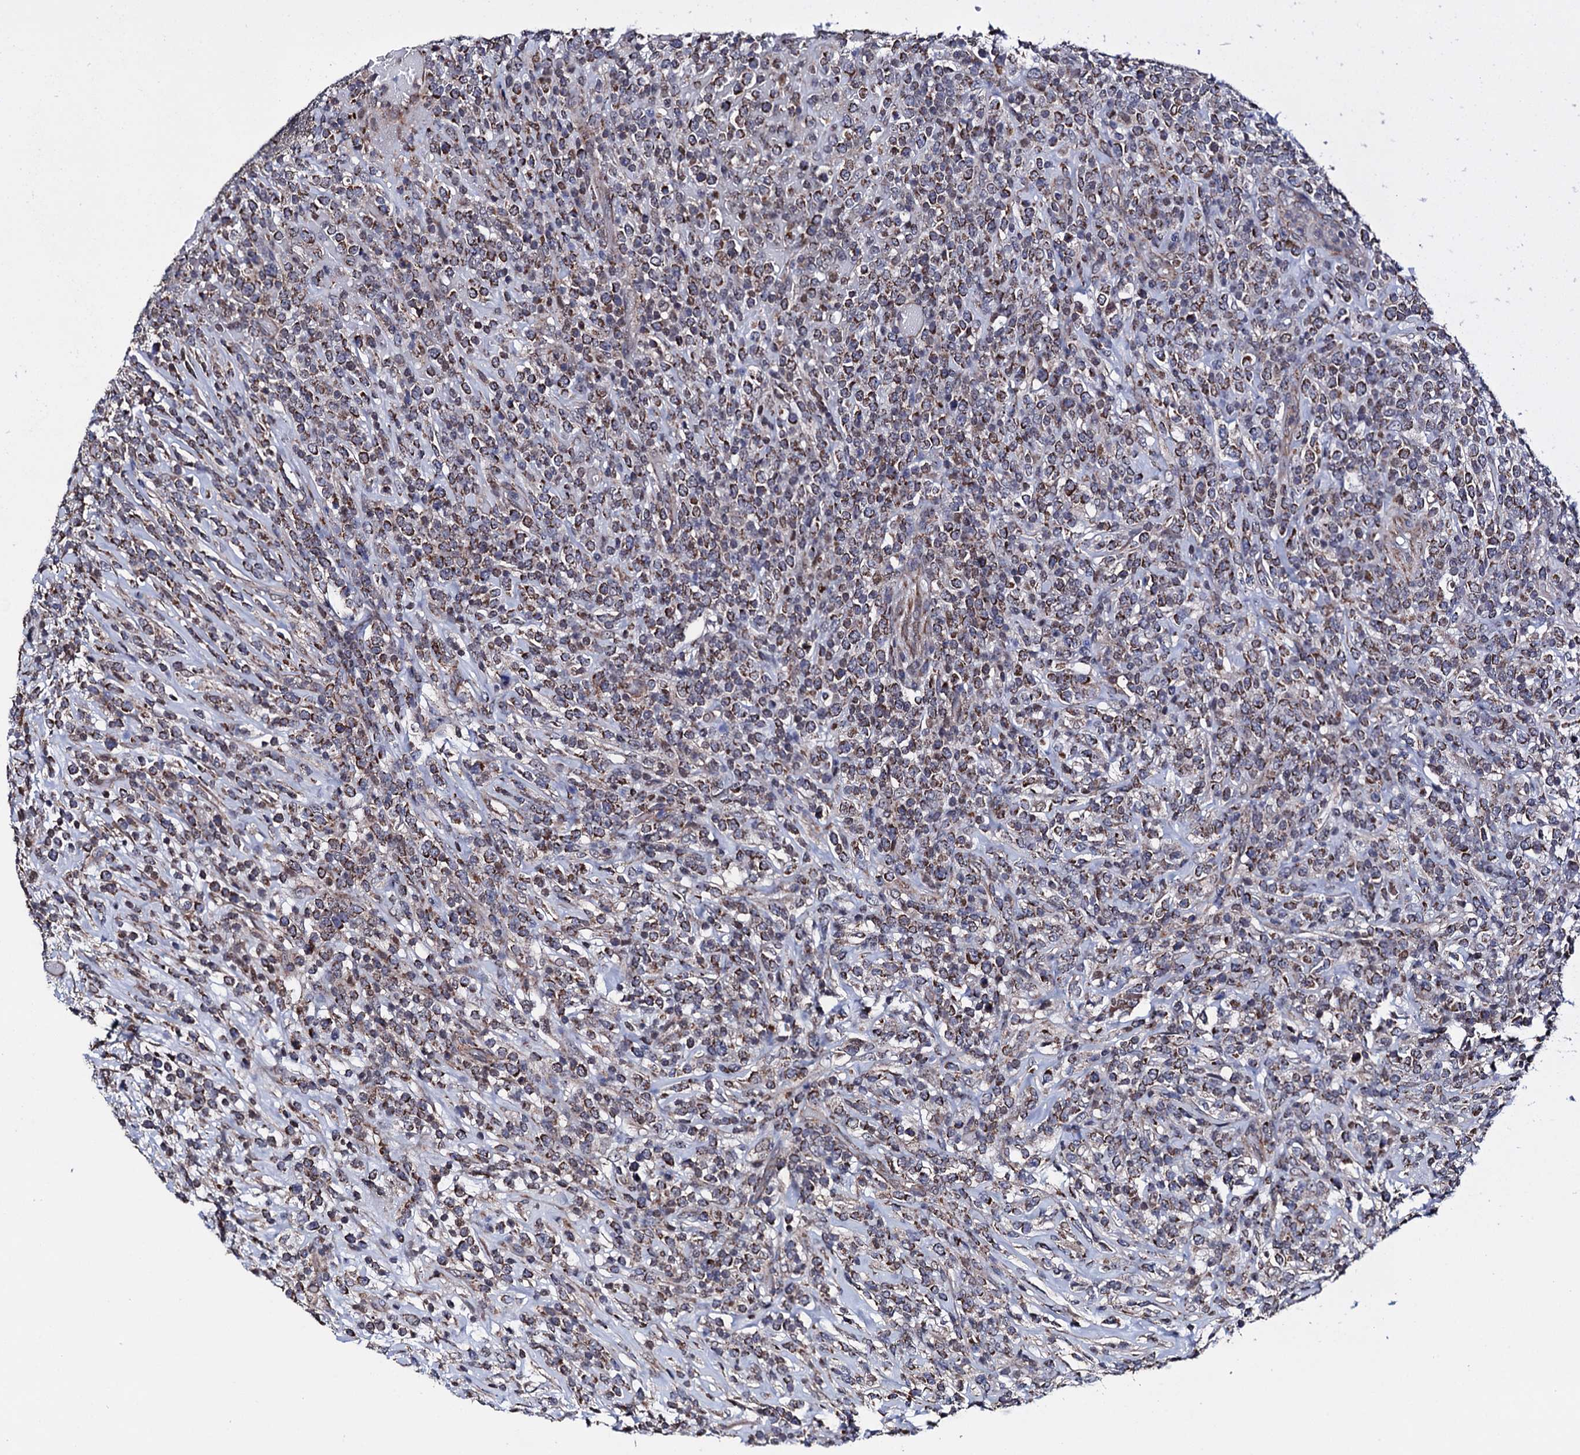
{"staining": {"intensity": "moderate", "quantity": ">75%", "location": "cytoplasmic/membranous"}, "tissue": "lymphoma", "cell_type": "Tumor cells", "image_type": "cancer", "snomed": [{"axis": "morphology", "description": "Malignant lymphoma, non-Hodgkin's type, High grade"}, {"axis": "topography", "description": "Colon"}], "caption": "High-magnification brightfield microscopy of lymphoma stained with DAB (3,3'-diaminobenzidine) (brown) and counterstained with hematoxylin (blue). tumor cells exhibit moderate cytoplasmic/membranous expression is seen in about>75% of cells.", "gene": "PTCD3", "patient": {"sex": "female", "age": 53}}